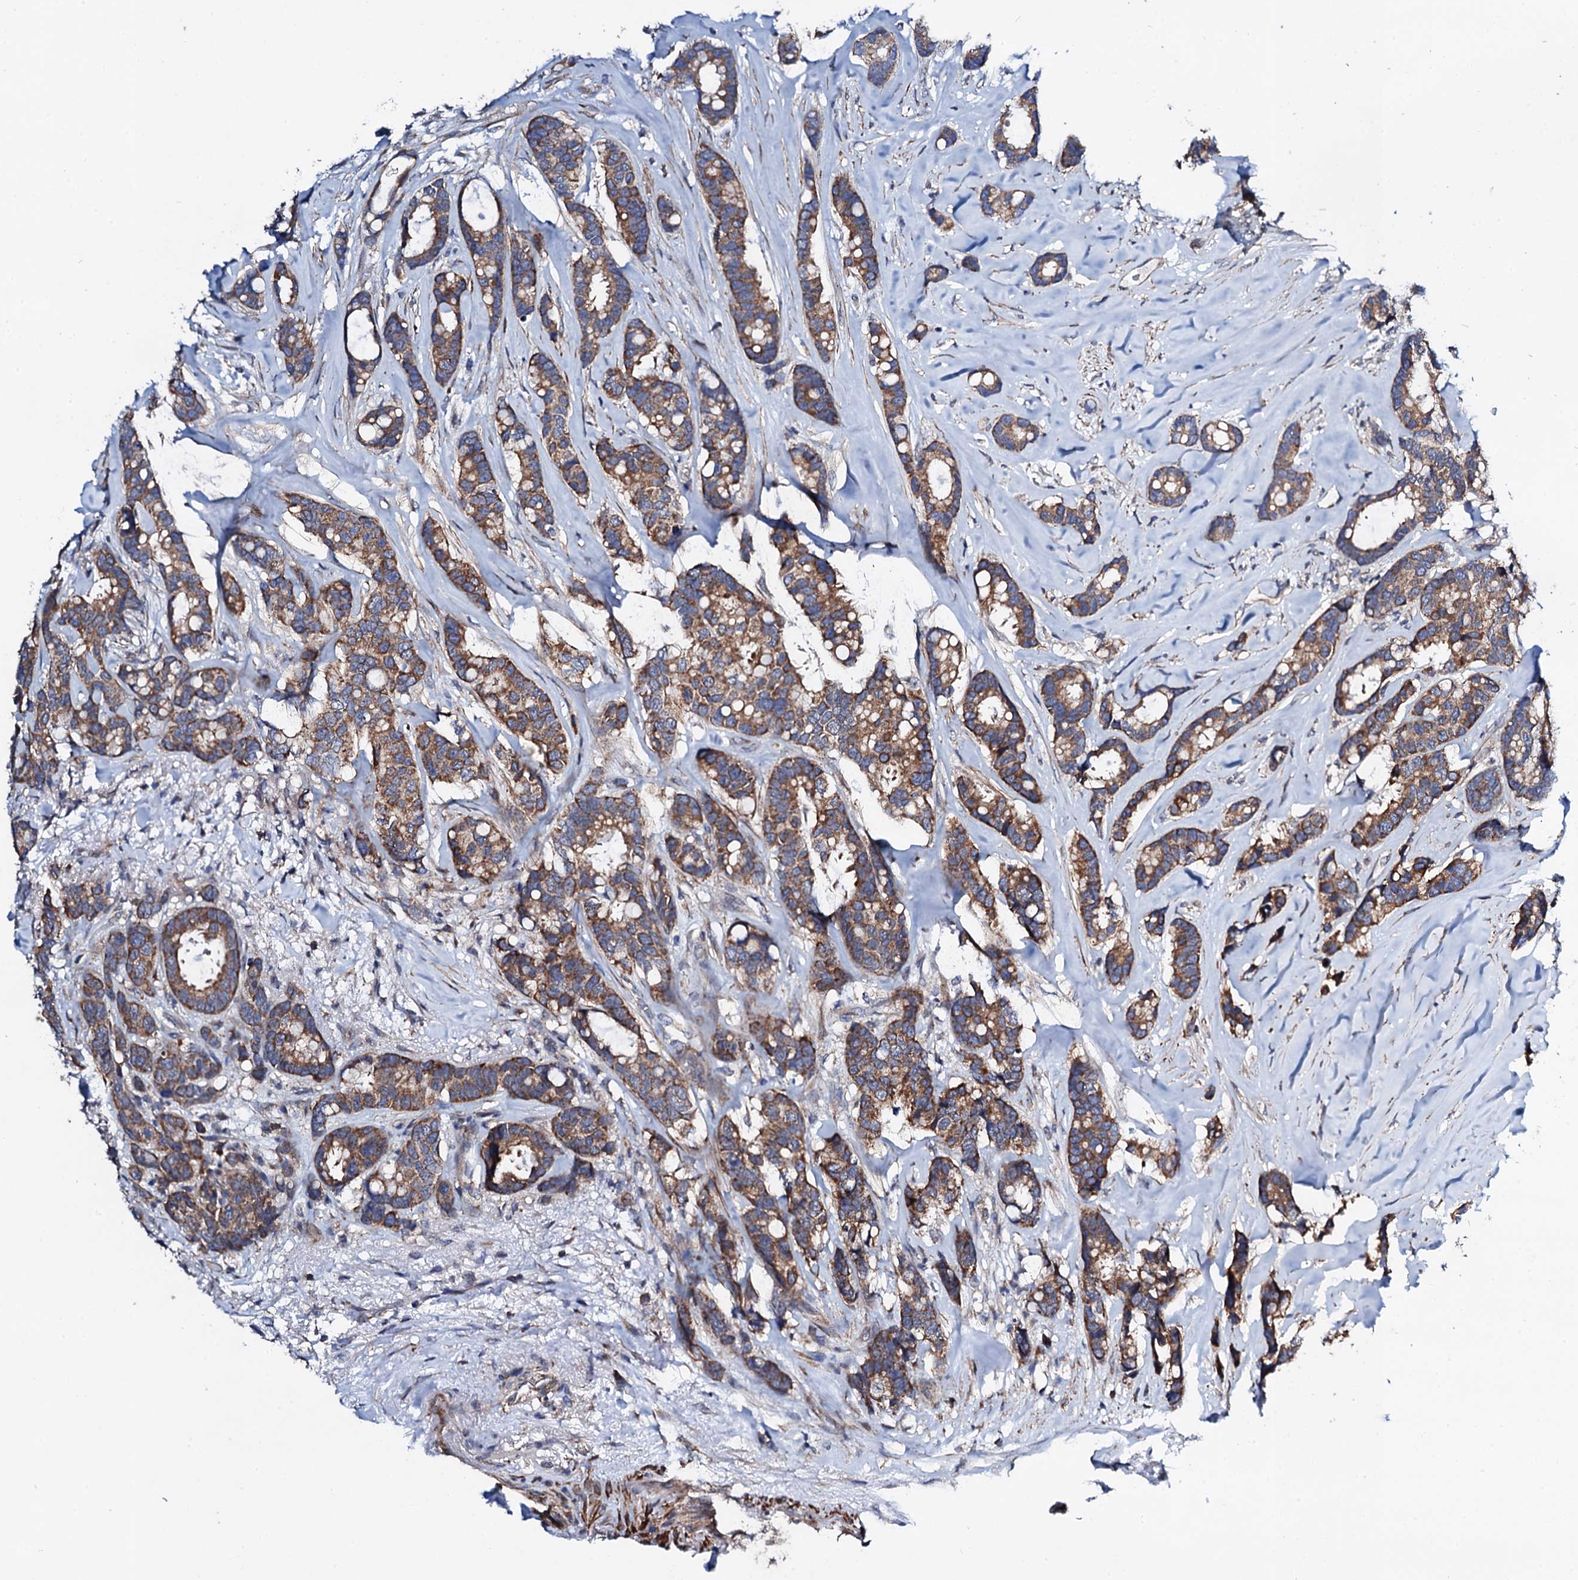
{"staining": {"intensity": "moderate", "quantity": ">75%", "location": "cytoplasmic/membranous"}, "tissue": "breast cancer", "cell_type": "Tumor cells", "image_type": "cancer", "snomed": [{"axis": "morphology", "description": "Duct carcinoma"}, {"axis": "topography", "description": "Breast"}], "caption": "Immunohistochemistry micrograph of intraductal carcinoma (breast) stained for a protein (brown), which reveals medium levels of moderate cytoplasmic/membranous staining in approximately >75% of tumor cells.", "gene": "COG4", "patient": {"sex": "female", "age": 87}}